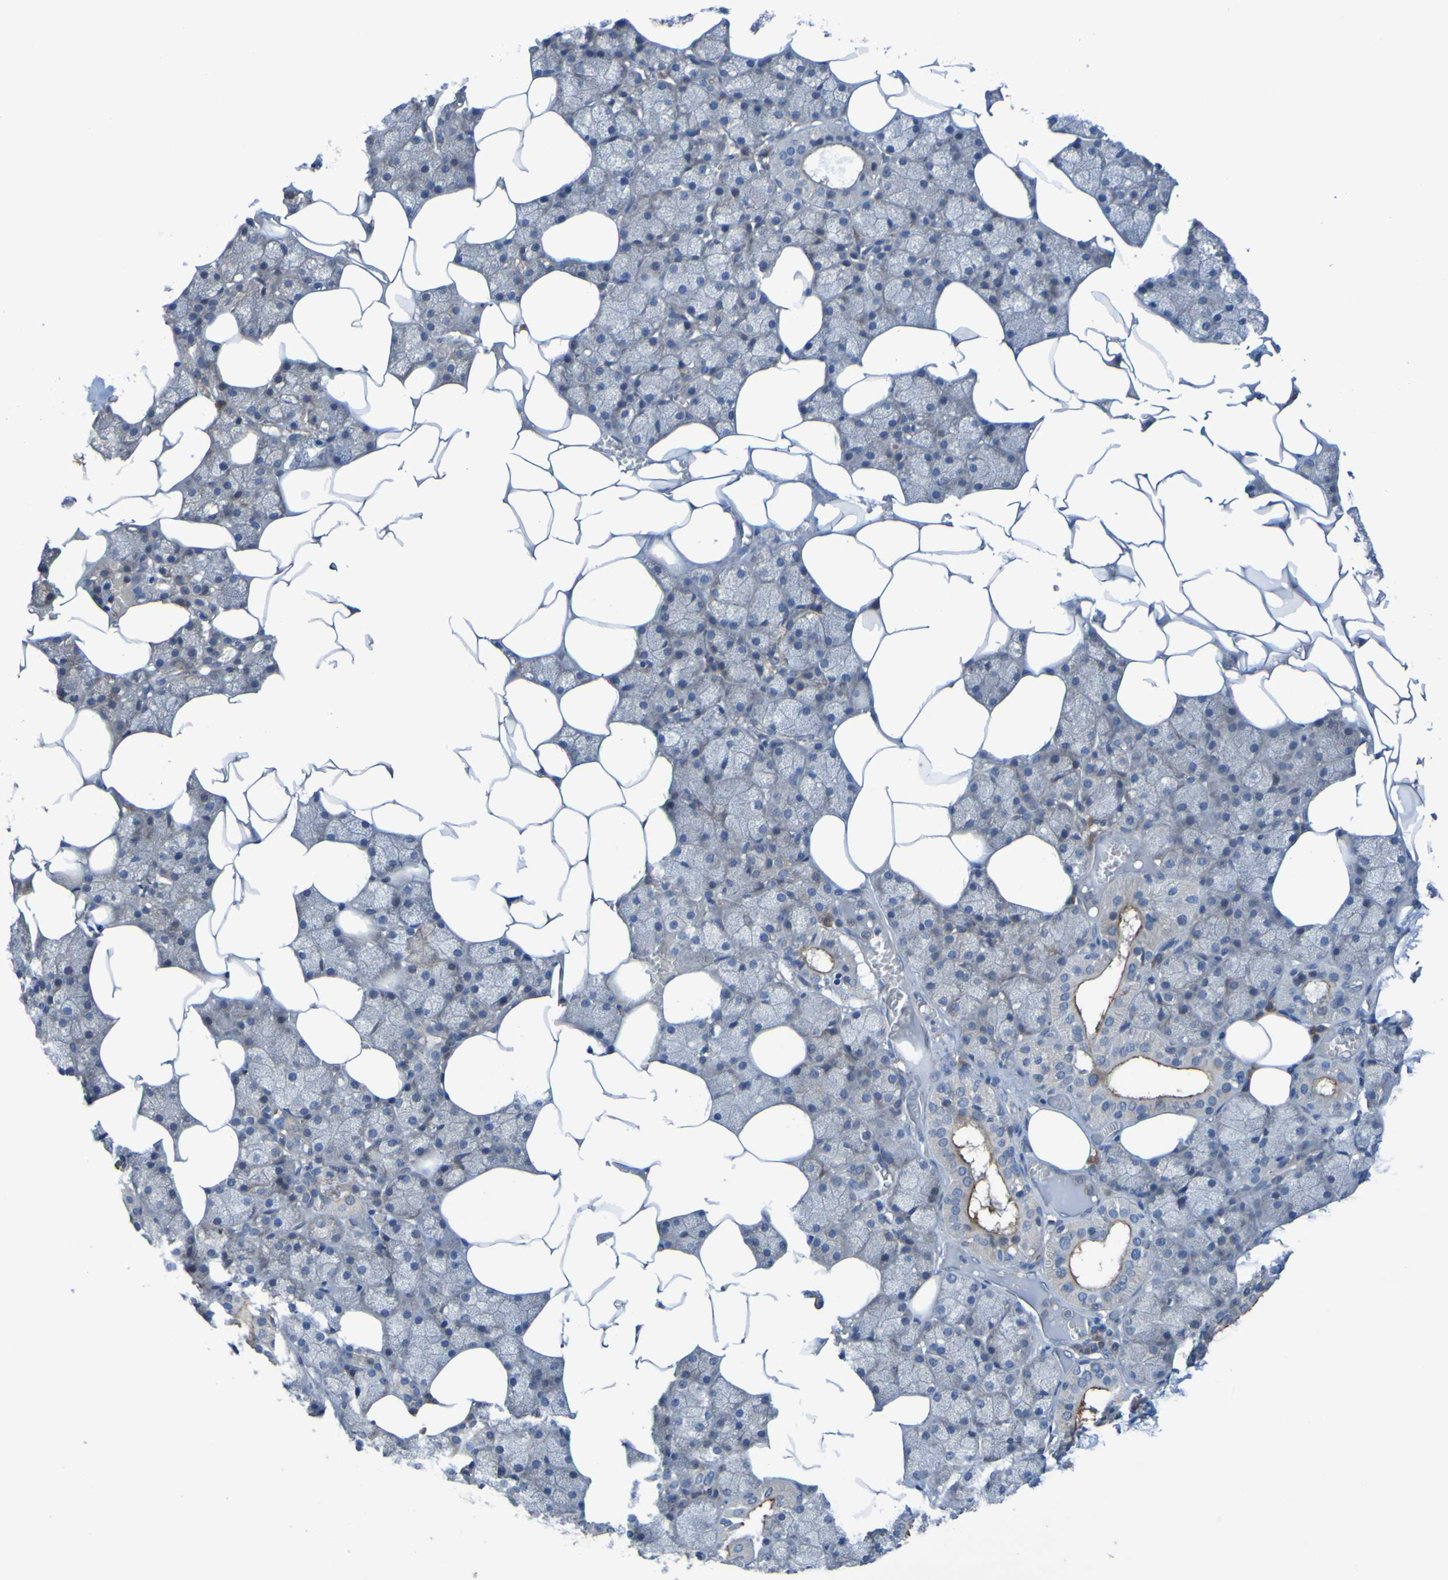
{"staining": {"intensity": "moderate", "quantity": "25%-75%", "location": "cytoplasmic/membranous"}, "tissue": "salivary gland", "cell_type": "Glandular cells", "image_type": "normal", "snomed": [{"axis": "morphology", "description": "Normal tissue, NOS"}, {"axis": "topography", "description": "Salivary gland"}], "caption": "DAB immunohistochemical staining of benign salivary gland shows moderate cytoplasmic/membranous protein expression in approximately 25%-75% of glandular cells.", "gene": "SDK1", "patient": {"sex": "male", "age": 62}}